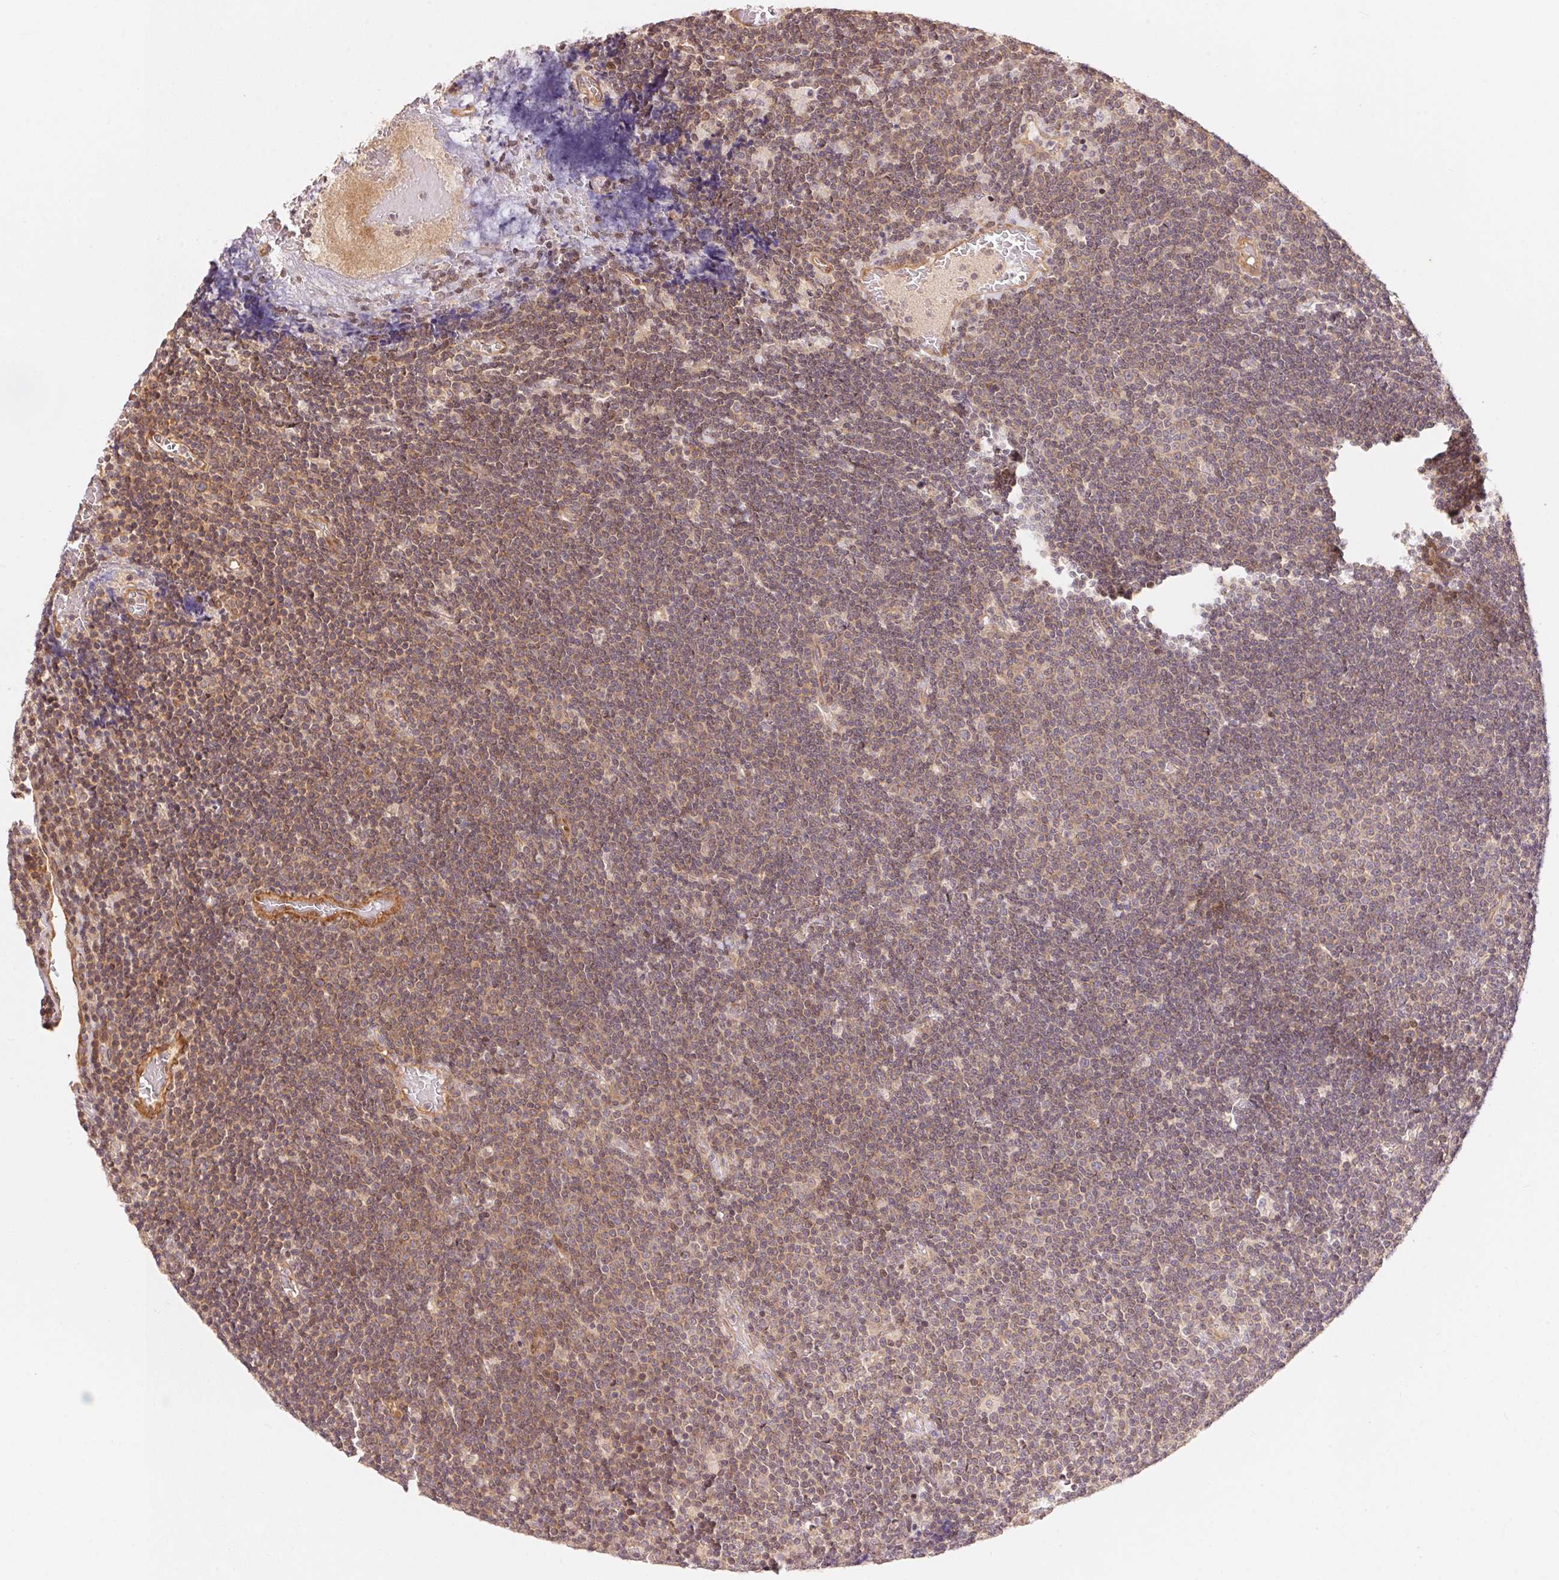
{"staining": {"intensity": "weak", "quantity": "25%-75%", "location": "cytoplasmic/membranous"}, "tissue": "lymphoma", "cell_type": "Tumor cells", "image_type": "cancer", "snomed": [{"axis": "morphology", "description": "Malignant lymphoma, non-Hodgkin's type, Low grade"}, {"axis": "topography", "description": "Brain"}], "caption": "Immunohistochemical staining of lymphoma demonstrates weak cytoplasmic/membranous protein positivity in approximately 25%-75% of tumor cells. (DAB (3,3'-diaminobenzidine) = brown stain, brightfield microscopy at high magnification).", "gene": "TNIP2", "patient": {"sex": "female", "age": 66}}